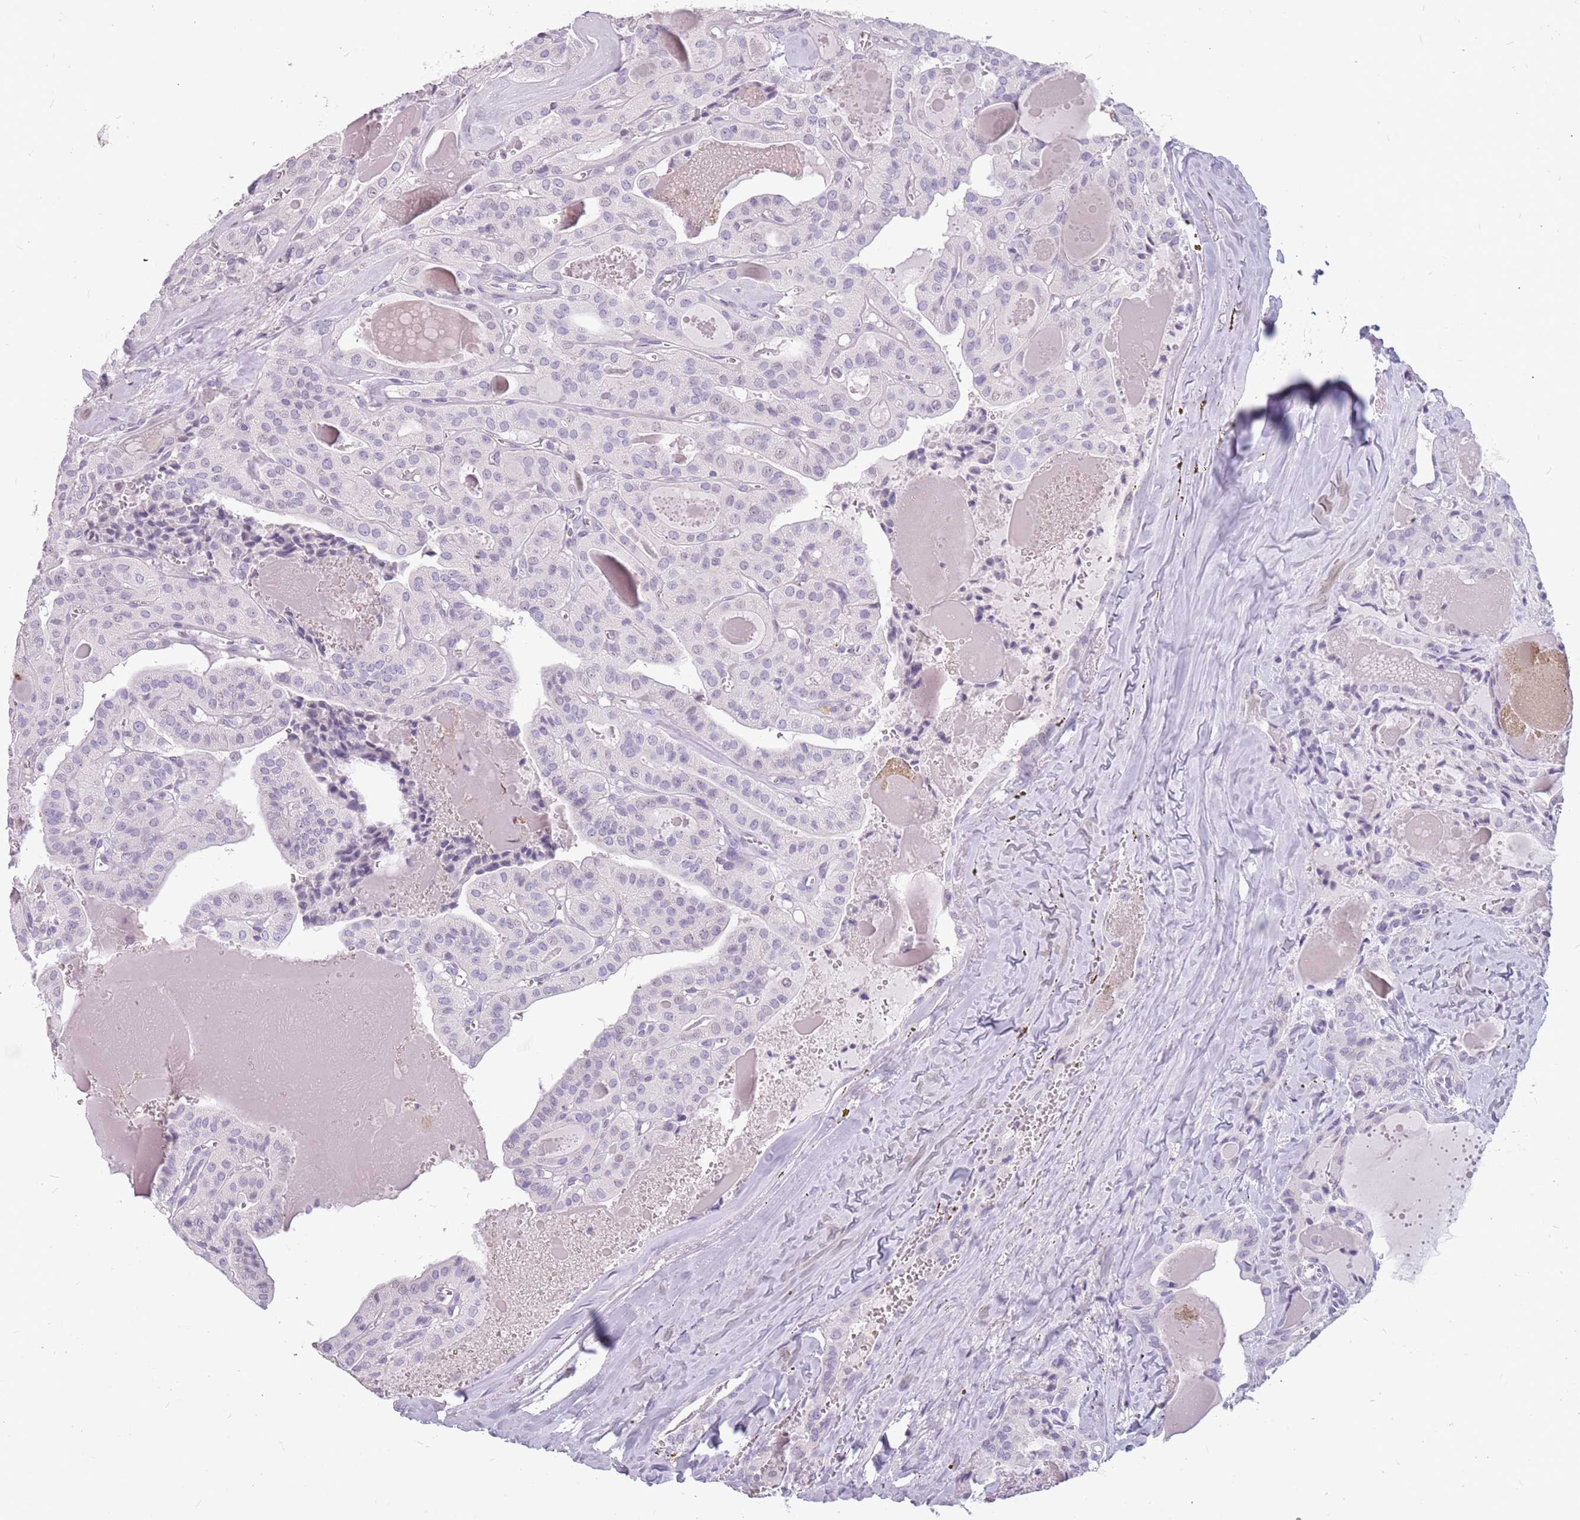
{"staining": {"intensity": "negative", "quantity": "none", "location": "none"}, "tissue": "thyroid cancer", "cell_type": "Tumor cells", "image_type": "cancer", "snomed": [{"axis": "morphology", "description": "Papillary adenocarcinoma, NOS"}, {"axis": "topography", "description": "Thyroid gland"}], "caption": "This histopathology image is of thyroid papillary adenocarcinoma stained with IHC to label a protein in brown with the nuclei are counter-stained blue. There is no positivity in tumor cells.", "gene": "NEK6", "patient": {"sex": "male", "age": 52}}